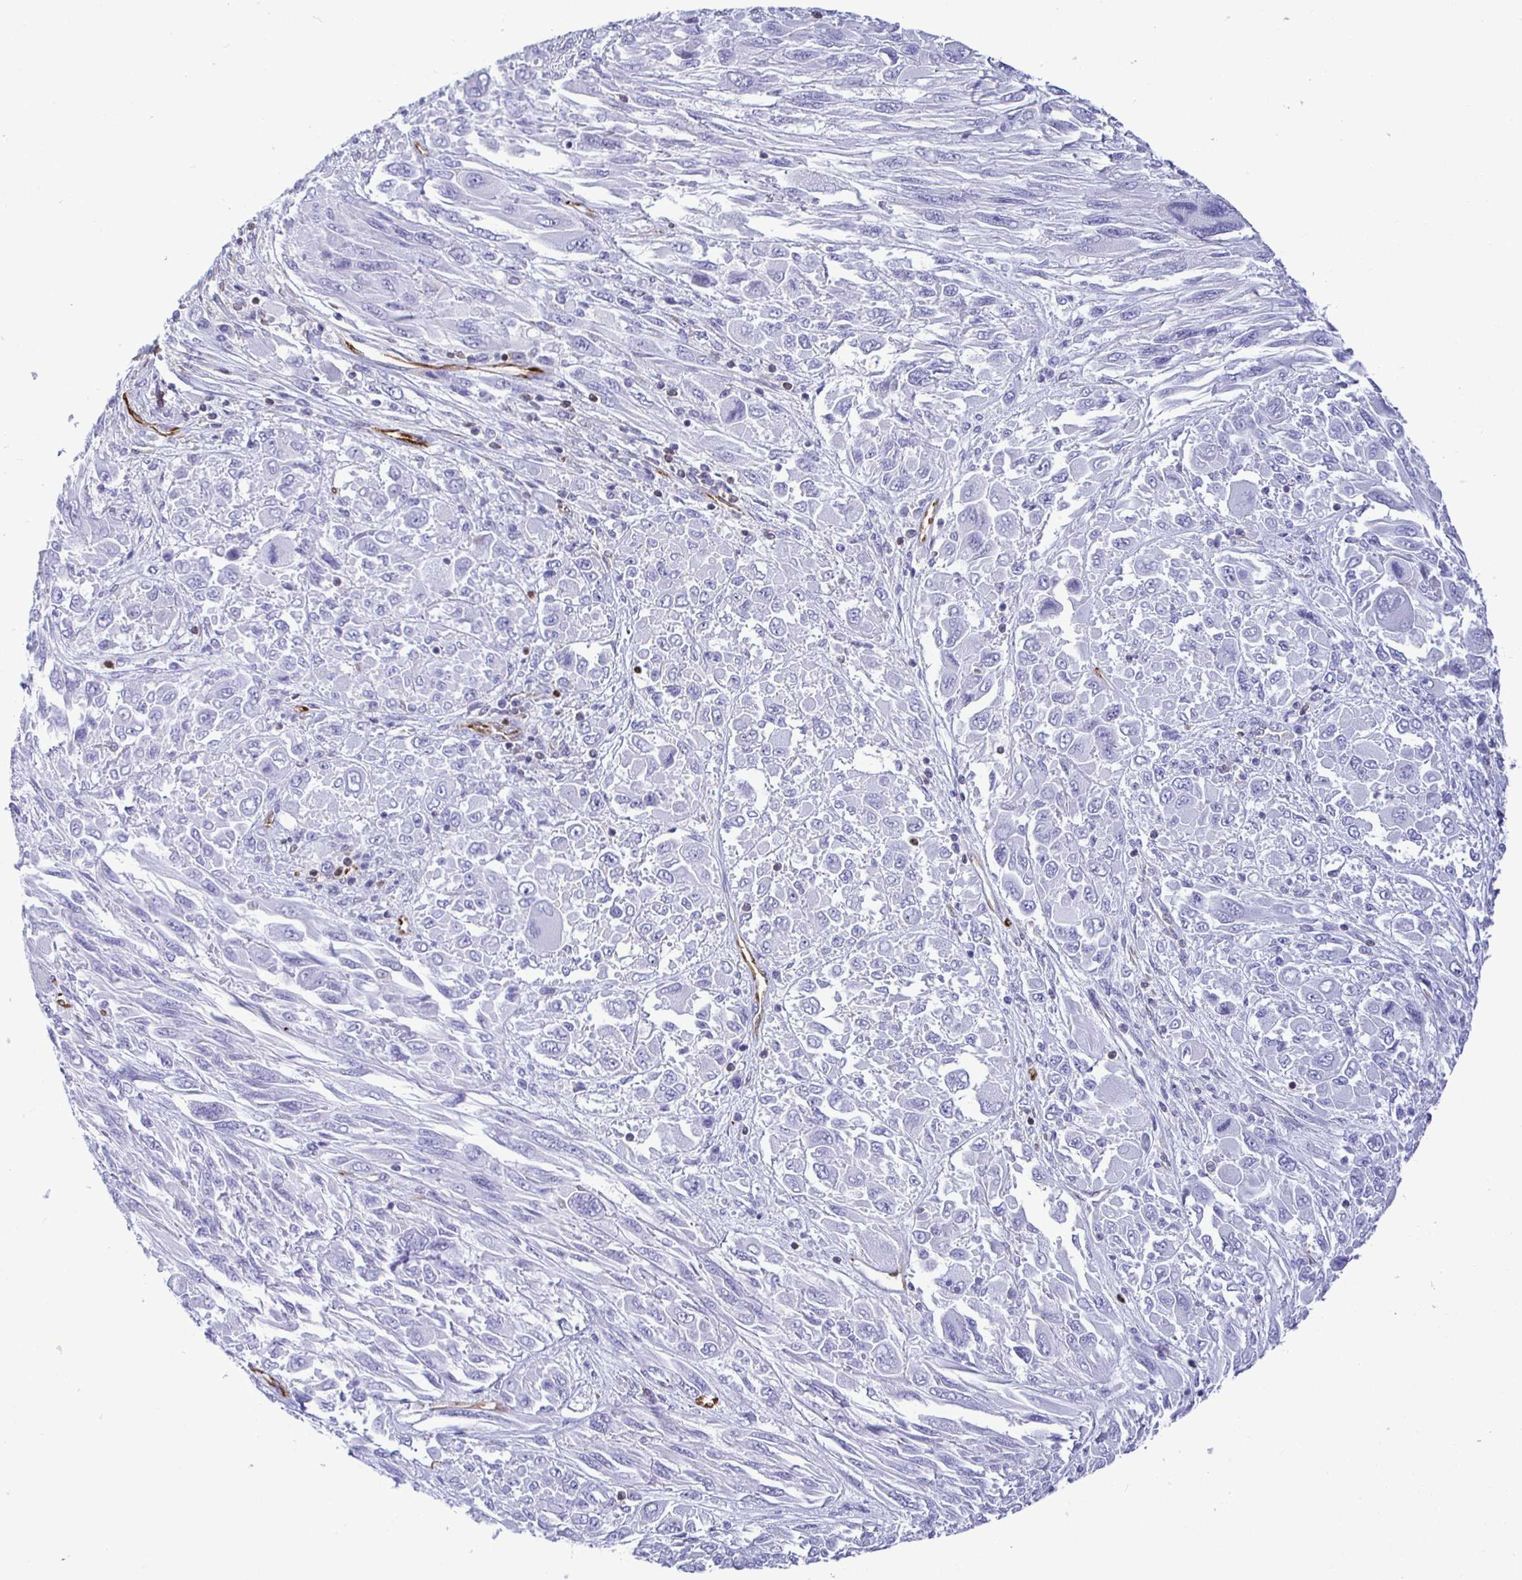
{"staining": {"intensity": "negative", "quantity": "none", "location": "none"}, "tissue": "melanoma", "cell_type": "Tumor cells", "image_type": "cancer", "snomed": [{"axis": "morphology", "description": "Malignant melanoma, NOS"}, {"axis": "topography", "description": "Skin"}], "caption": "Immunohistochemistry histopathology image of neoplastic tissue: melanoma stained with DAB (3,3'-diaminobenzidine) reveals no significant protein positivity in tumor cells.", "gene": "TP53I11", "patient": {"sex": "female", "age": 91}}